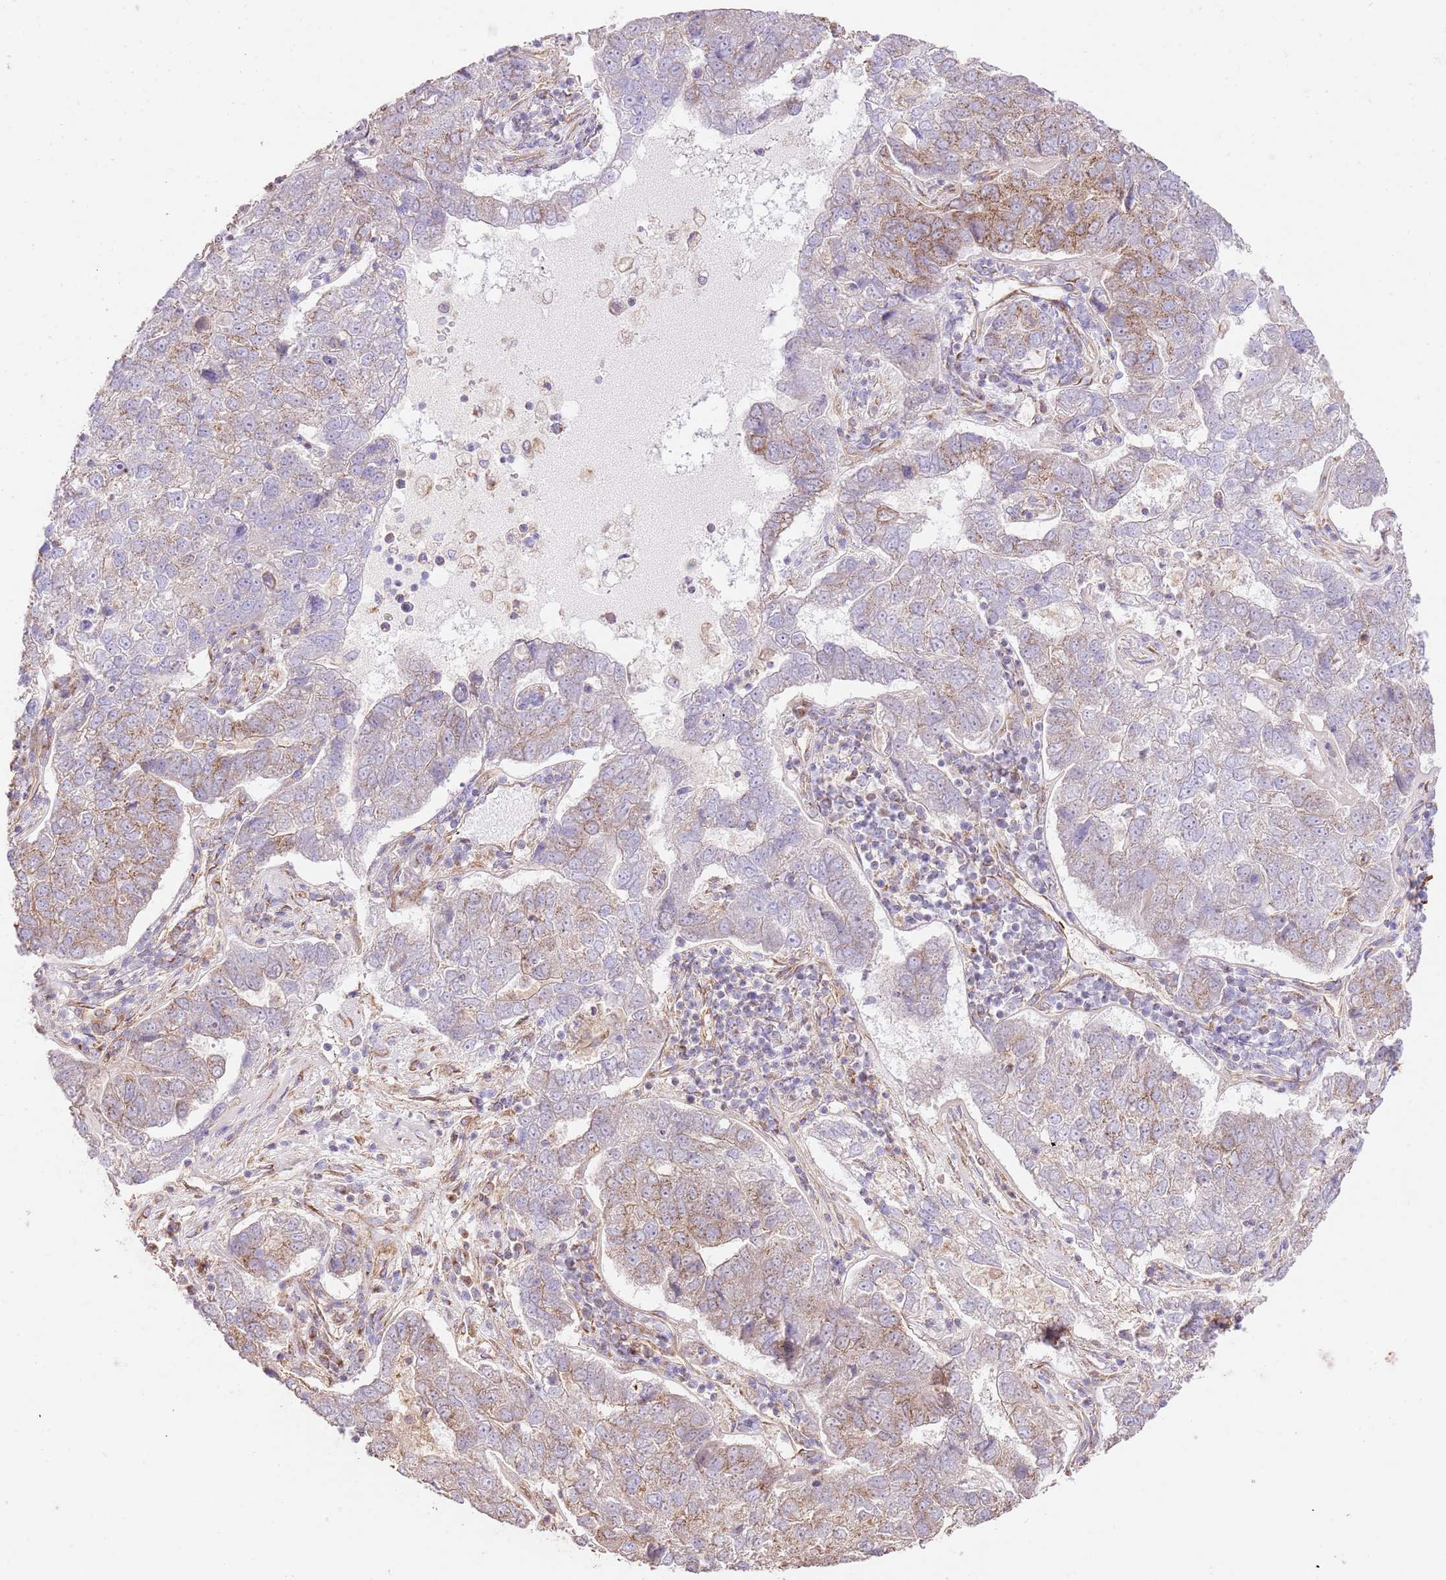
{"staining": {"intensity": "moderate", "quantity": "<25%", "location": "cytoplasmic/membranous"}, "tissue": "pancreatic cancer", "cell_type": "Tumor cells", "image_type": "cancer", "snomed": [{"axis": "morphology", "description": "Adenocarcinoma, NOS"}, {"axis": "topography", "description": "Pancreas"}], "caption": "This is a photomicrograph of immunohistochemistry (IHC) staining of pancreatic cancer (adenocarcinoma), which shows moderate staining in the cytoplasmic/membranous of tumor cells.", "gene": "ZBTB39", "patient": {"sex": "female", "age": 61}}